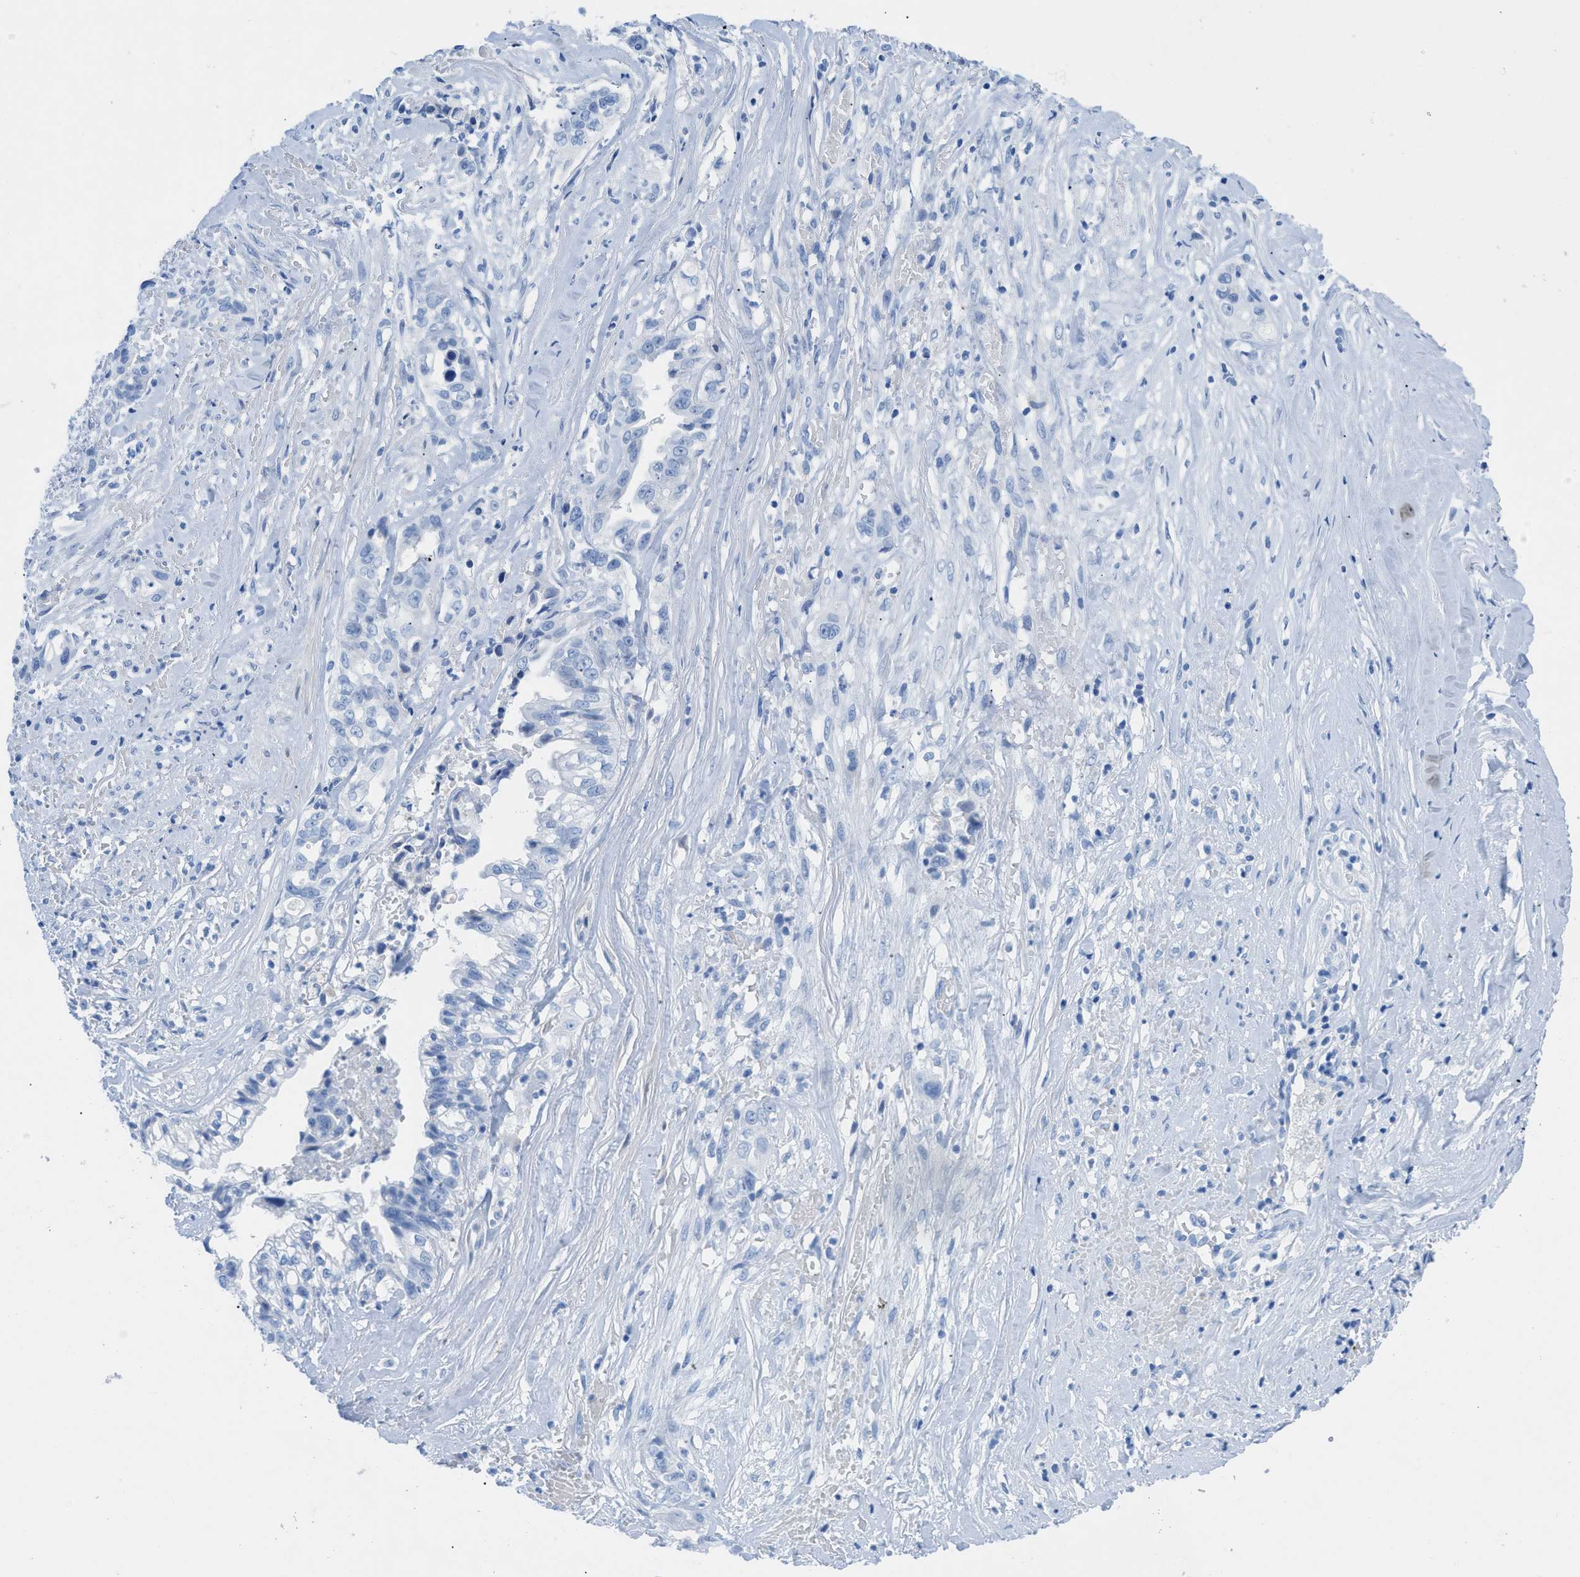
{"staining": {"intensity": "negative", "quantity": "none", "location": "none"}, "tissue": "liver cancer", "cell_type": "Tumor cells", "image_type": "cancer", "snomed": [{"axis": "morphology", "description": "Cholangiocarcinoma"}, {"axis": "topography", "description": "Liver"}], "caption": "Immunohistochemical staining of human cholangiocarcinoma (liver) displays no significant staining in tumor cells. (DAB (3,3'-diaminobenzidine) immunohistochemistry, high magnification).", "gene": "TCL1A", "patient": {"sex": "female", "age": 70}}